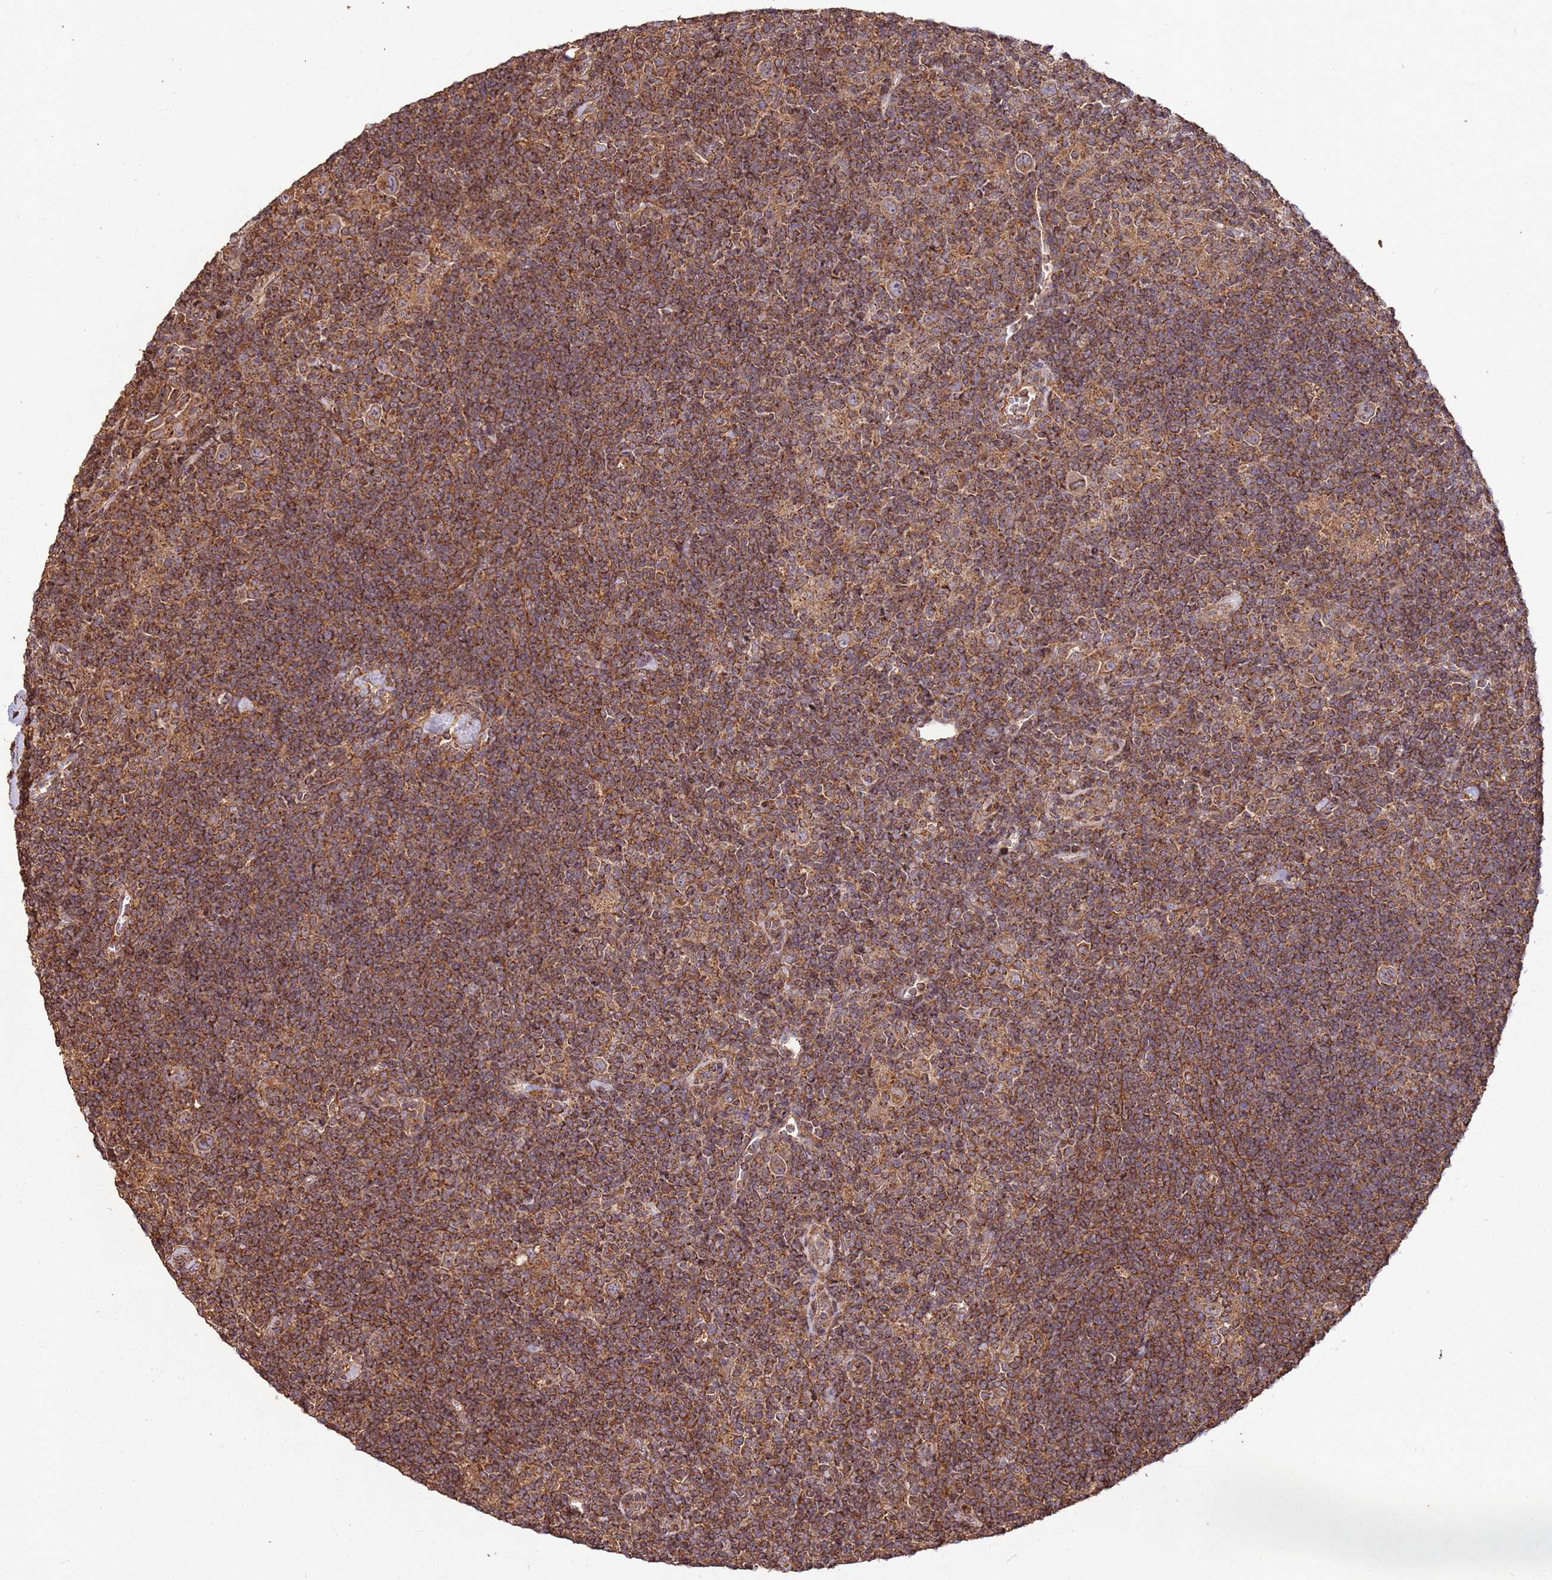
{"staining": {"intensity": "moderate", "quantity": ">75%", "location": "cytoplasmic/membranous"}, "tissue": "lymphoma", "cell_type": "Tumor cells", "image_type": "cancer", "snomed": [{"axis": "morphology", "description": "Hodgkin's disease, NOS"}, {"axis": "topography", "description": "Lymph node"}], "caption": "An image of human lymphoma stained for a protein reveals moderate cytoplasmic/membranous brown staining in tumor cells.", "gene": "FAM186A", "patient": {"sex": "female", "age": 57}}